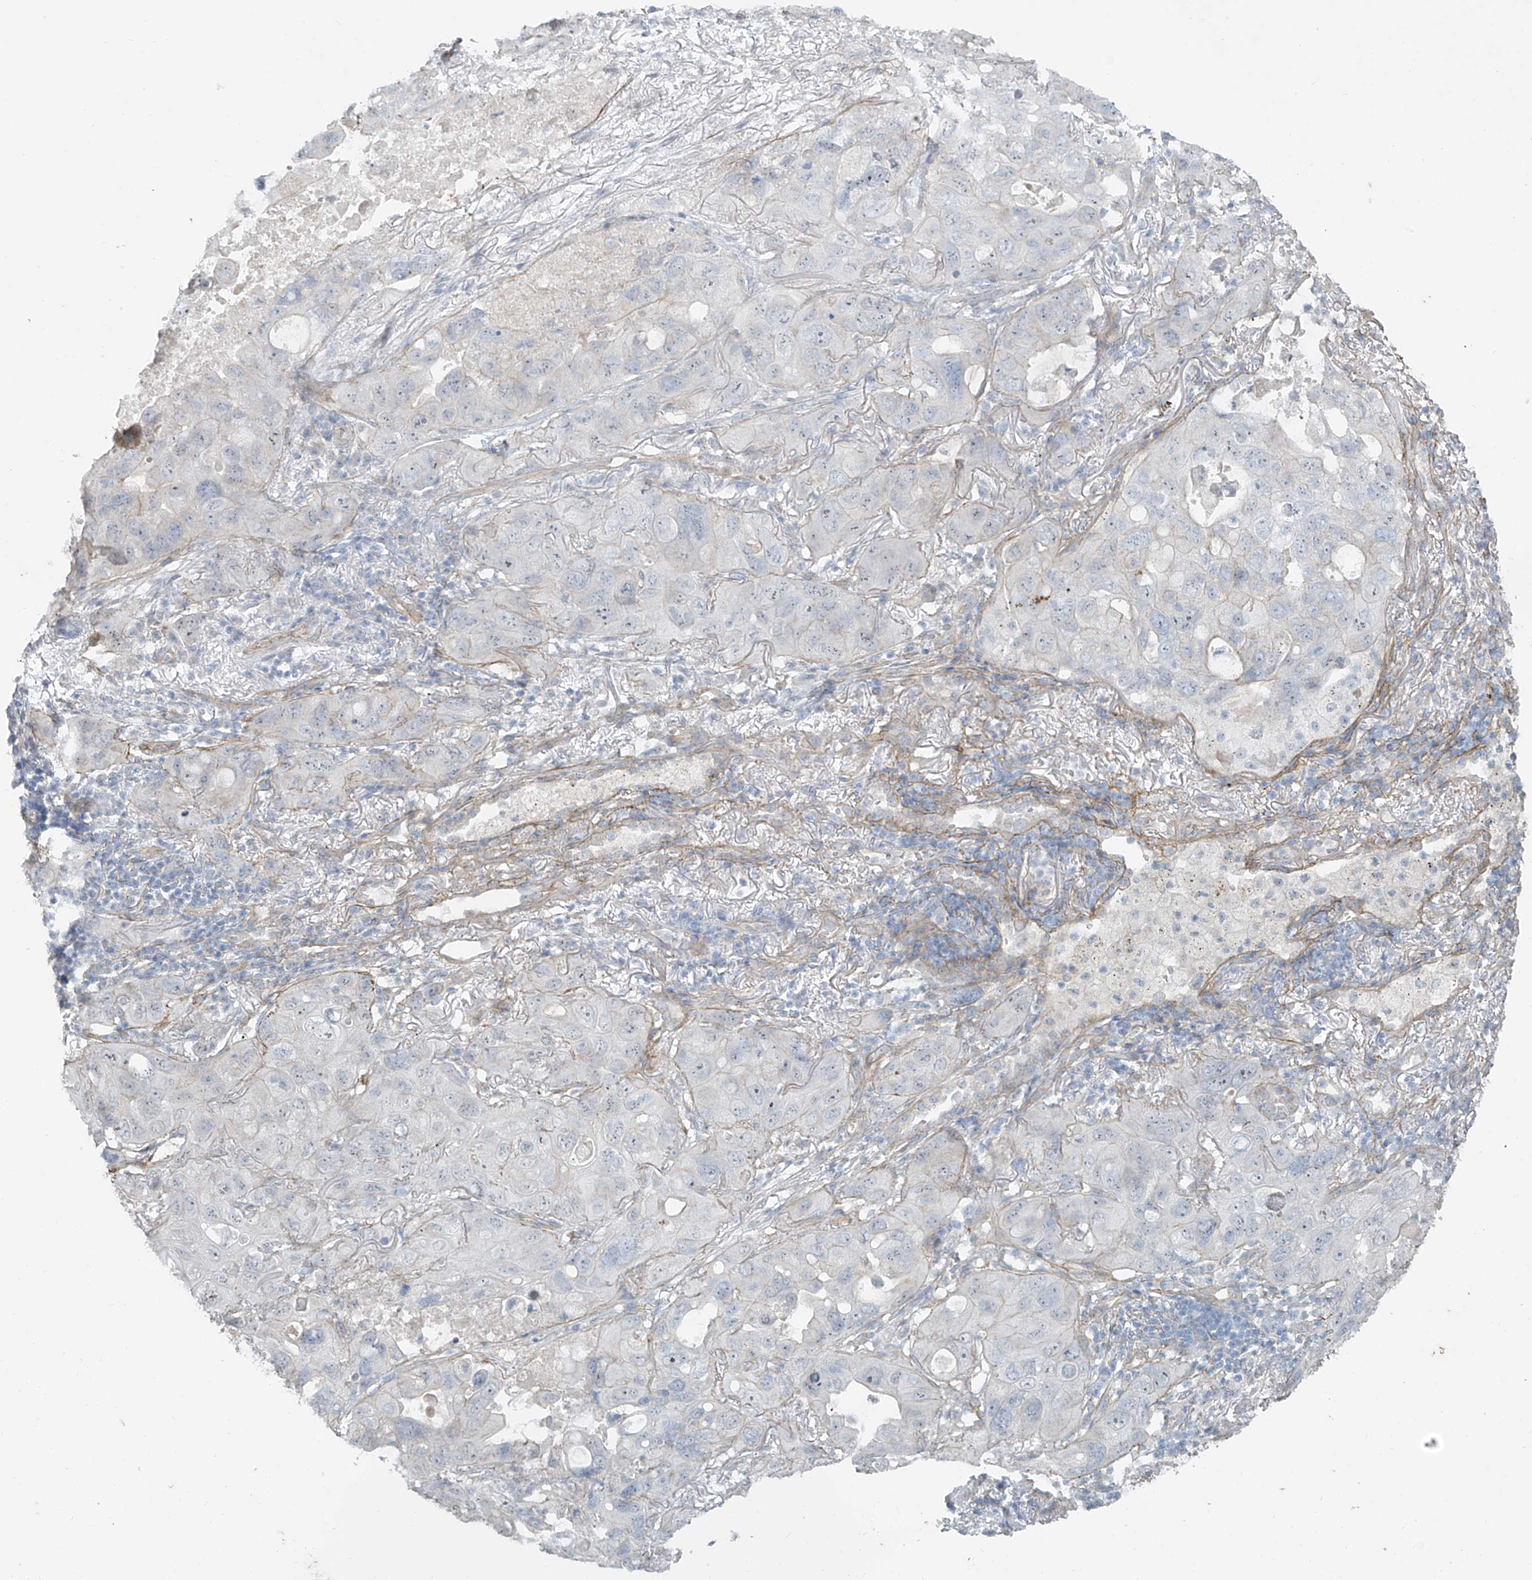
{"staining": {"intensity": "negative", "quantity": "none", "location": "none"}, "tissue": "lung cancer", "cell_type": "Tumor cells", "image_type": "cancer", "snomed": [{"axis": "morphology", "description": "Squamous cell carcinoma, NOS"}, {"axis": "topography", "description": "Lung"}], "caption": "Tumor cells show no significant positivity in lung squamous cell carcinoma.", "gene": "TUBE1", "patient": {"sex": "female", "age": 73}}